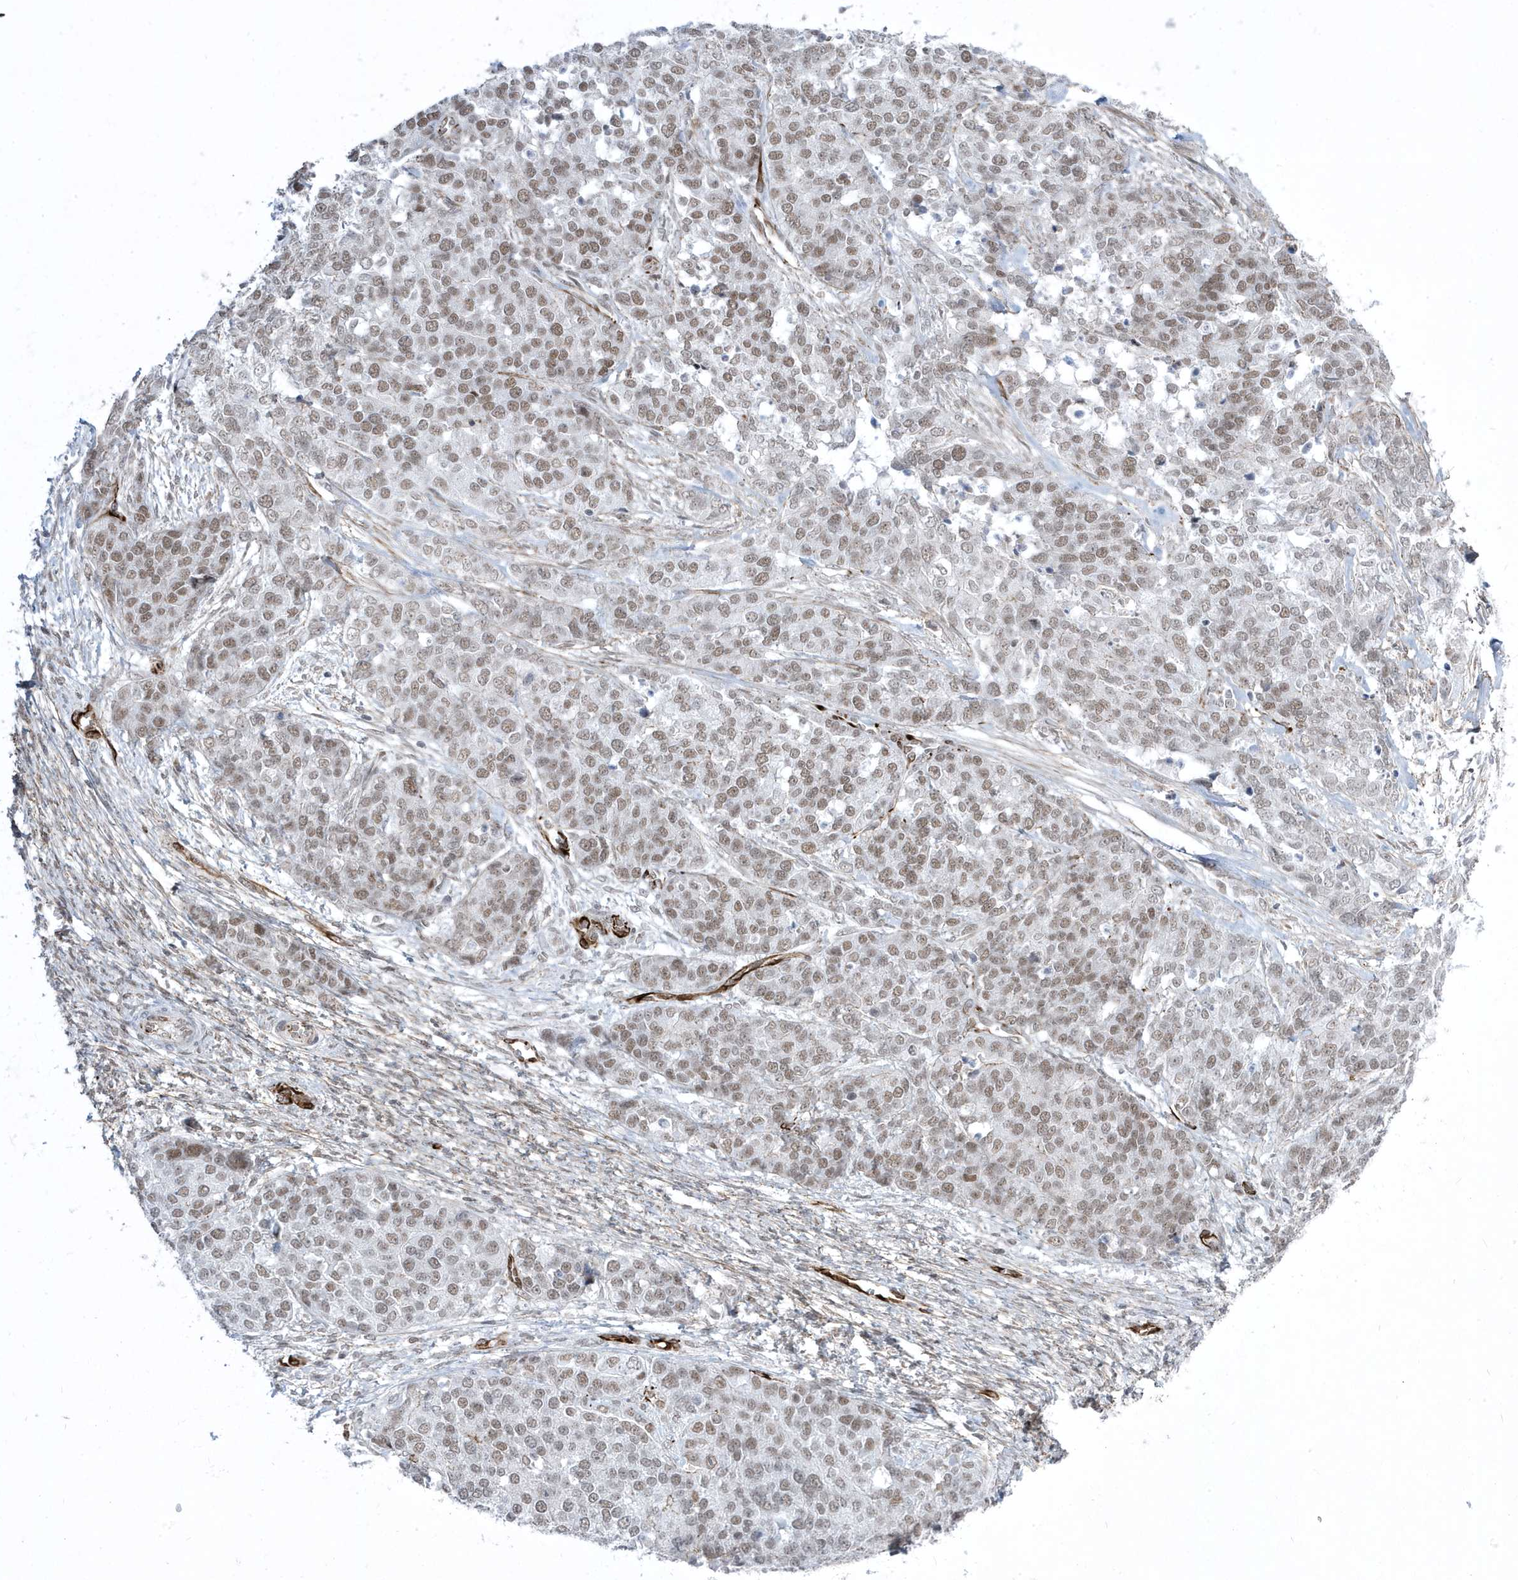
{"staining": {"intensity": "moderate", "quantity": ">75%", "location": "nuclear"}, "tissue": "ovarian cancer", "cell_type": "Tumor cells", "image_type": "cancer", "snomed": [{"axis": "morphology", "description": "Cystadenocarcinoma, serous, NOS"}, {"axis": "topography", "description": "Ovary"}], "caption": "About >75% of tumor cells in human ovarian cancer (serous cystadenocarcinoma) exhibit moderate nuclear protein staining as visualized by brown immunohistochemical staining.", "gene": "ADAMTSL3", "patient": {"sex": "female", "age": 44}}